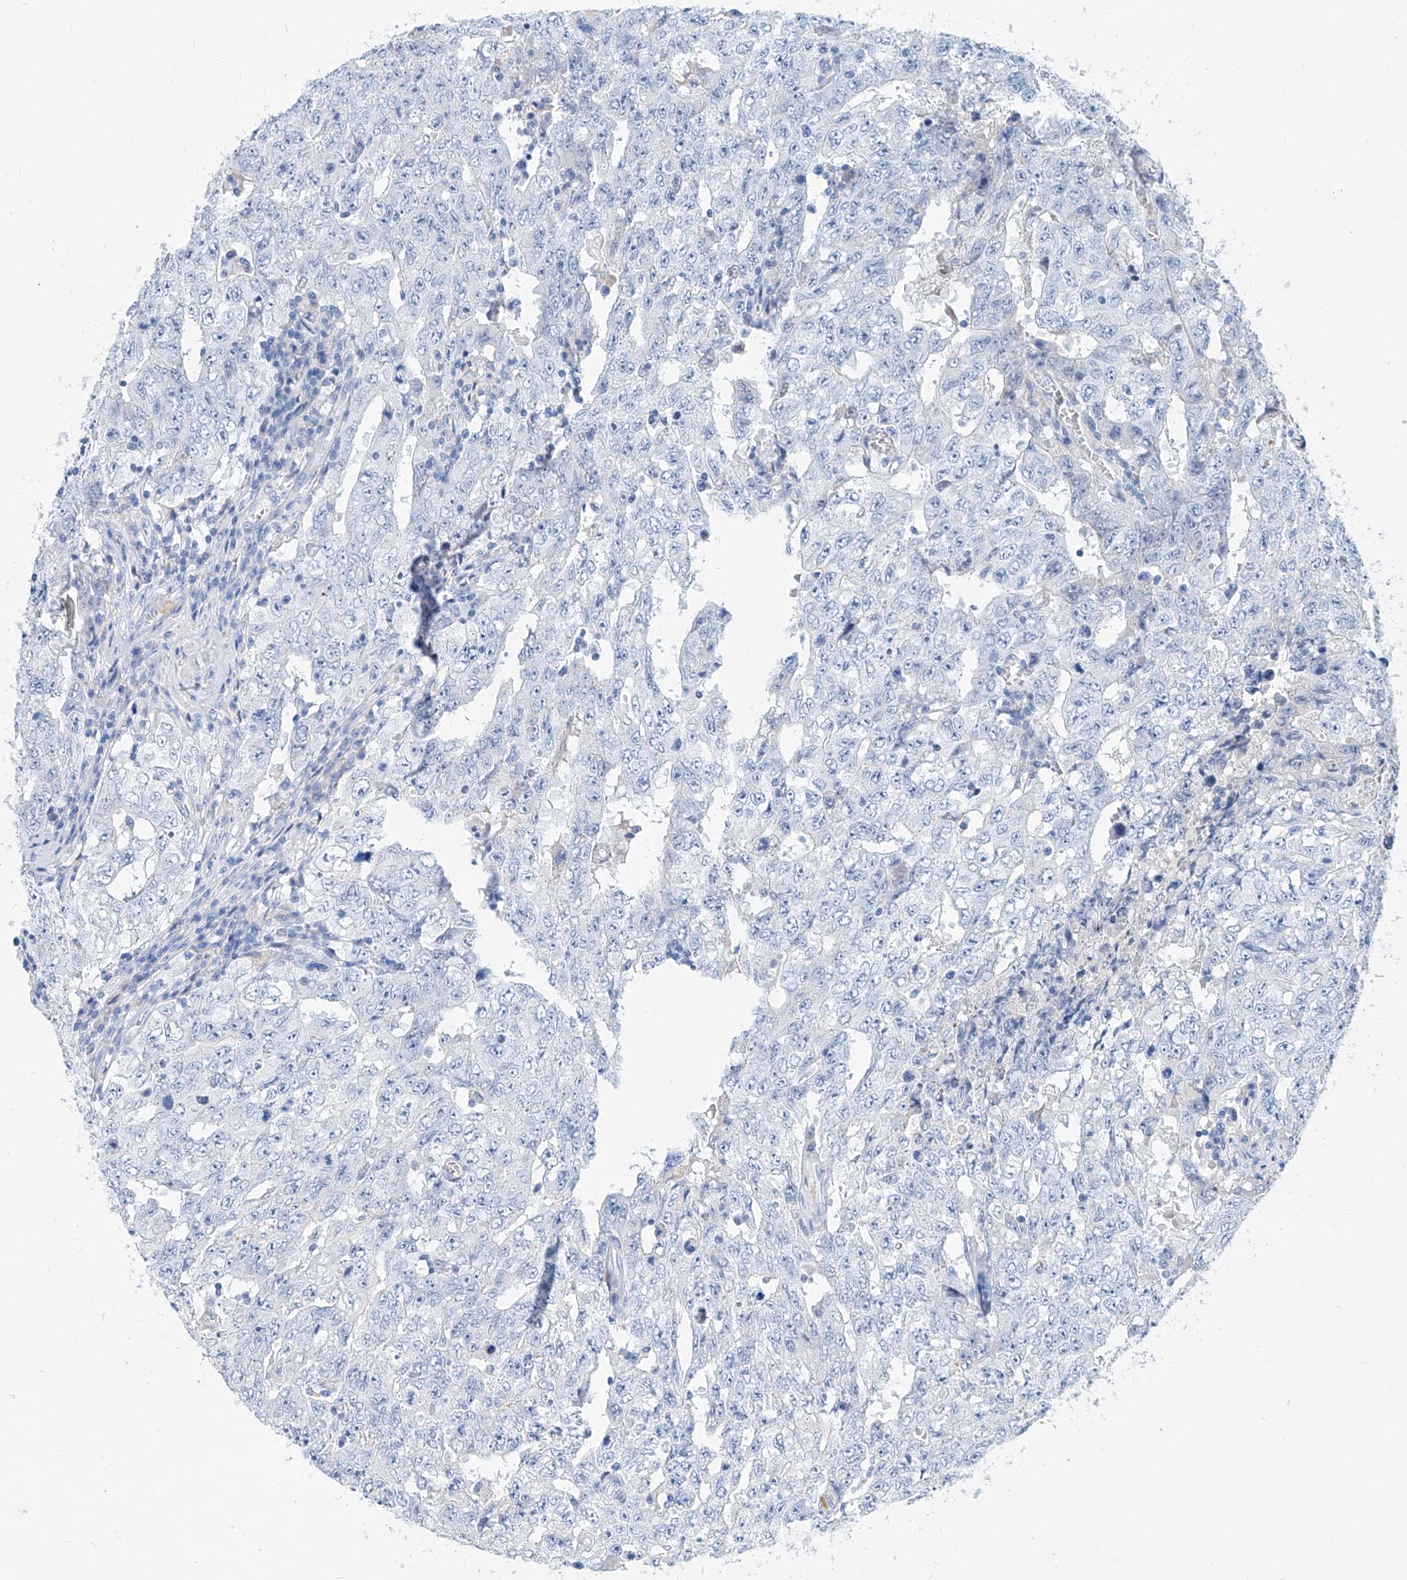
{"staining": {"intensity": "negative", "quantity": "none", "location": "none"}, "tissue": "testis cancer", "cell_type": "Tumor cells", "image_type": "cancer", "snomed": [{"axis": "morphology", "description": "Carcinoma, Embryonal, NOS"}, {"axis": "topography", "description": "Testis"}], "caption": "High magnification brightfield microscopy of embryonal carcinoma (testis) stained with DAB (3,3'-diaminobenzidine) (brown) and counterstained with hematoxylin (blue): tumor cells show no significant expression.", "gene": "SLC25A29", "patient": {"sex": "male", "age": 26}}